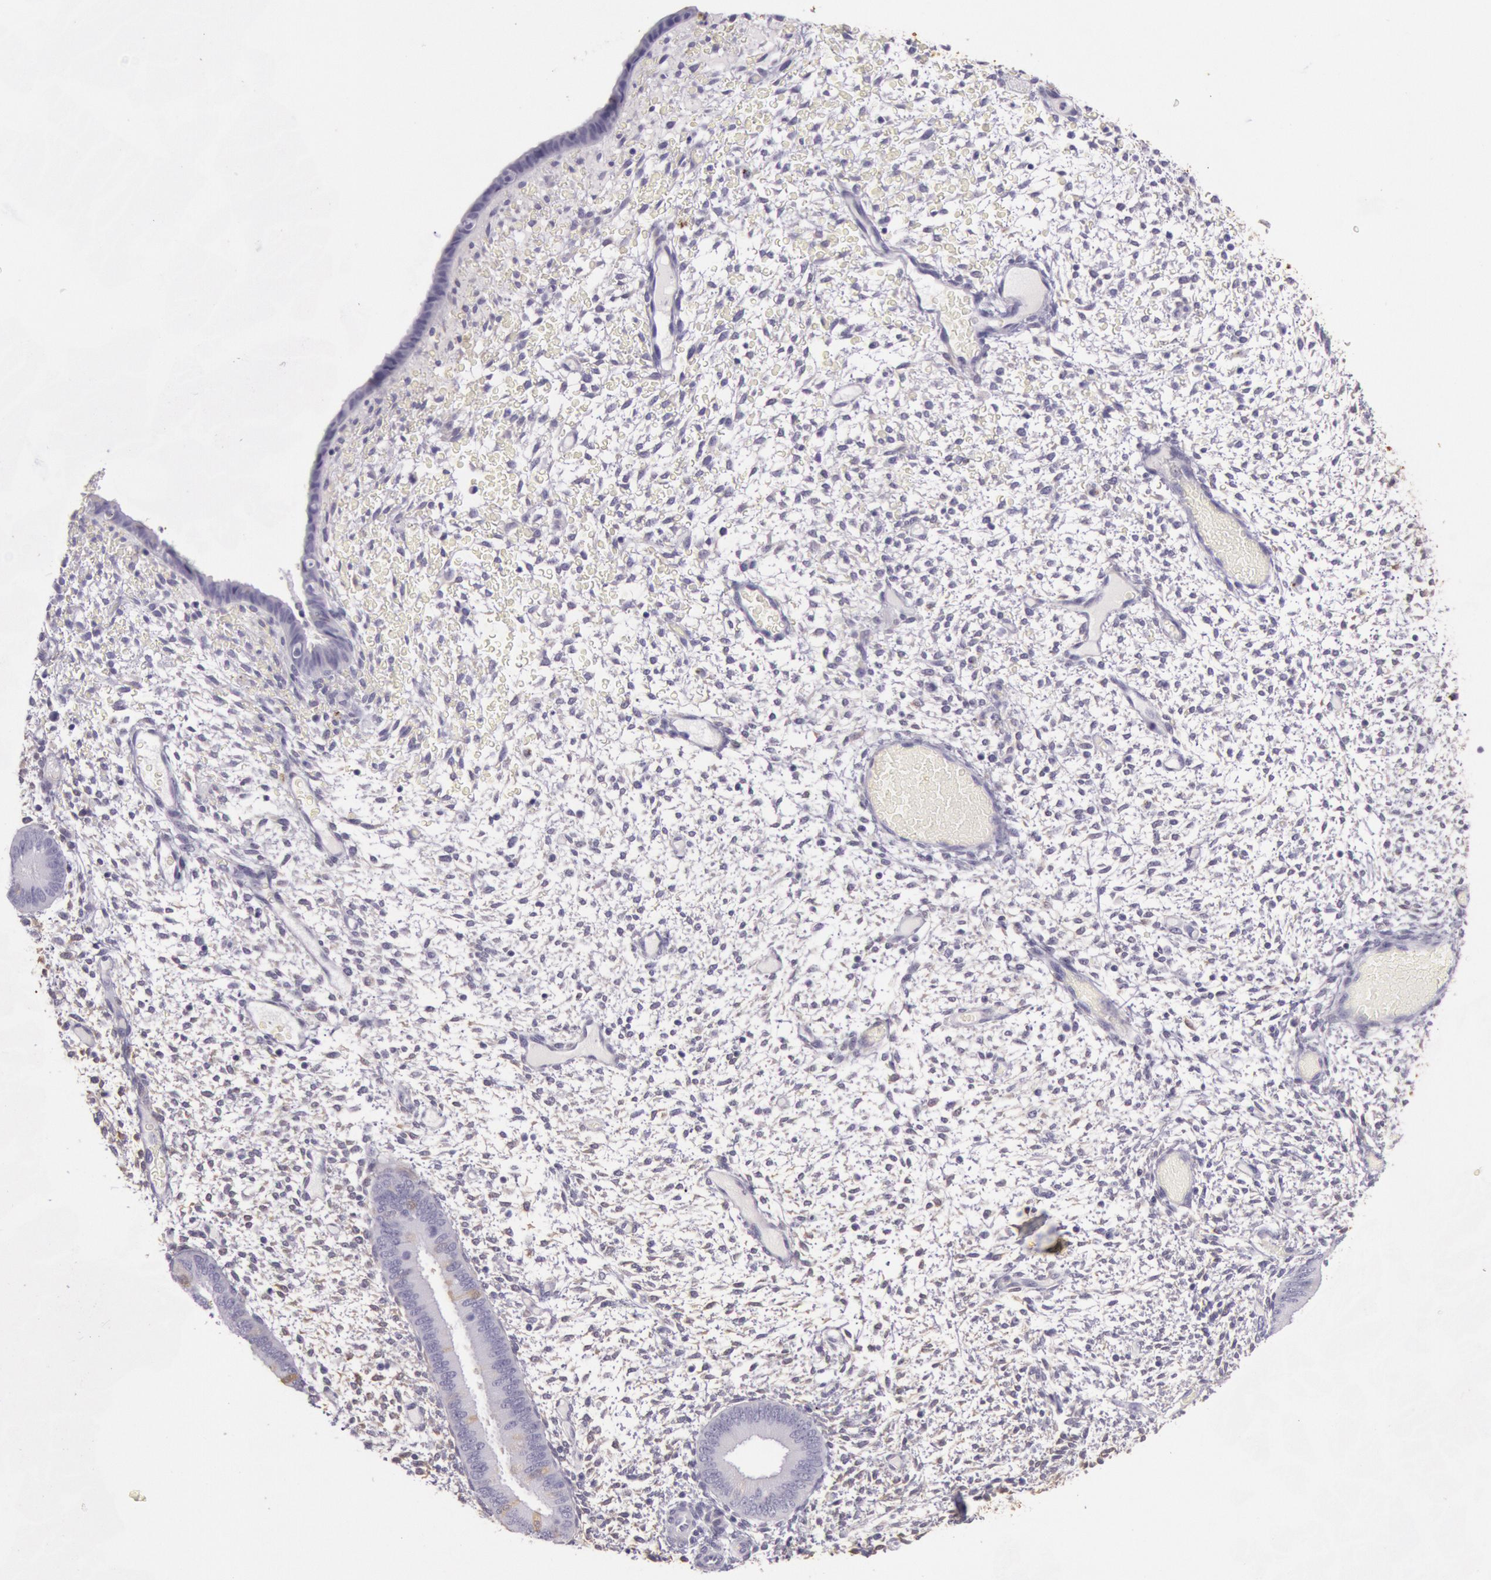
{"staining": {"intensity": "negative", "quantity": "none", "location": "none"}, "tissue": "endometrium", "cell_type": "Cells in endometrial stroma", "image_type": "normal", "snomed": [{"axis": "morphology", "description": "Normal tissue, NOS"}, {"axis": "topography", "description": "Endometrium"}], "caption": "High power microscopy micrograph of an immunohistochemistry histopathology image of benign endometrium, revealing no significant staining in cells in endometrial stroma.", "gene": "CKB", "patient": {"sex": "female", "age": 42}}